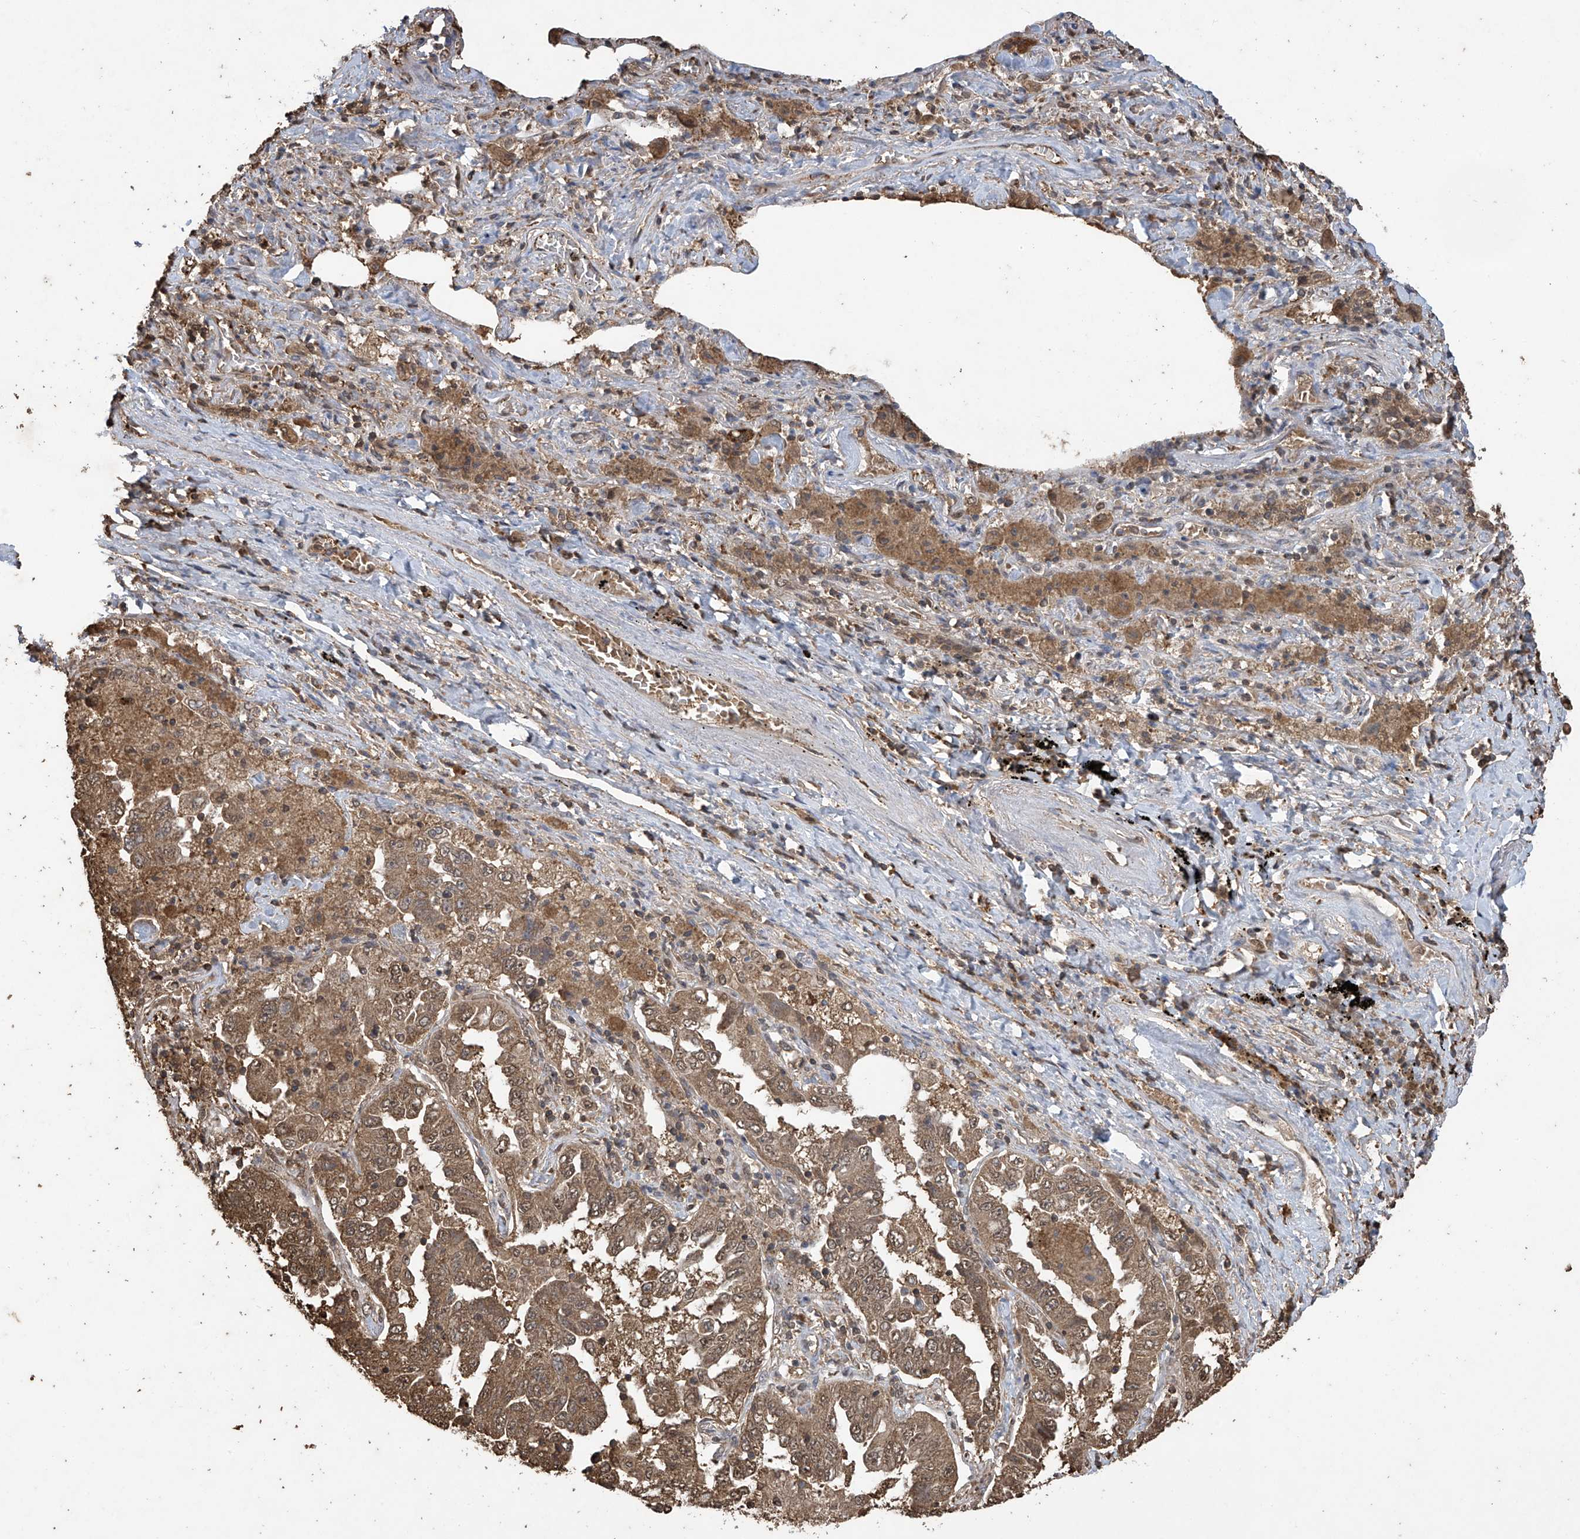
{"staining": {"intensity": "moderate", "quantity": ">75%", "location": "cytoplasmic/membranous"}, "tissue": "lung cancer", "cell_type": "Tumor cells", "image_type": "cancer", "snomed": [{"axis": "morphology", "description": "Adenocarcinoma, NOS"}, {"axis": "topography", "description": "Lung"}], "caption": "Brown immunohistochemical staining in human lung adenocarcinoma reveals moderate cytoplasmic/membranous staining in about >75% of tumor cells.", "gene": "PNPT1", "patient": {"sex": "female", "age": 51}}